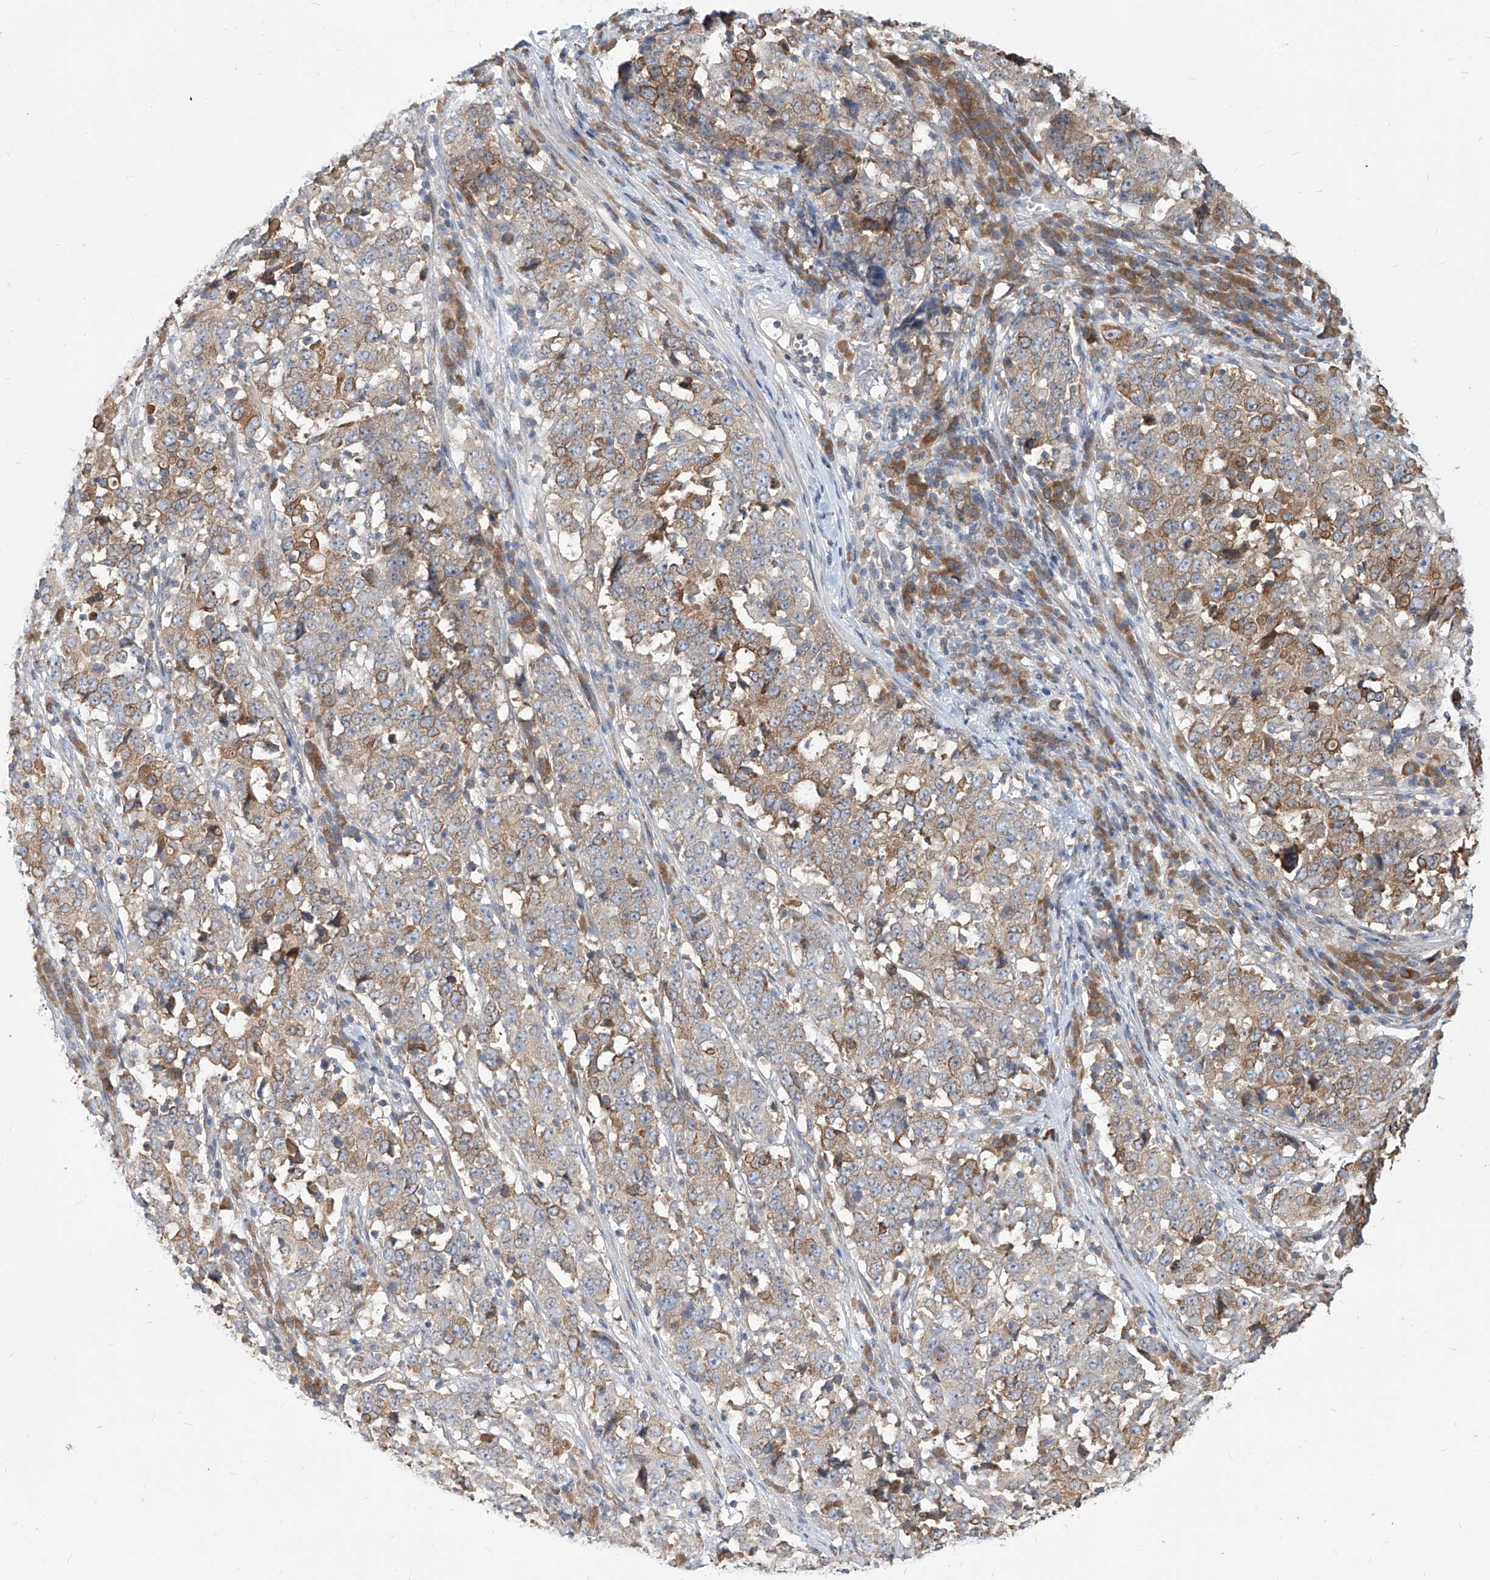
{"staining": {"intensity": "moderate", "quantity": "25%-75%", "location": "cytoplasmic/membranous"}, "tissue": "stomach cancer", "cell_type": "Tumor cells", "image_type": "cancer", "snomed": [{"axis": "morphology", "description": "Adenocarcinoma, NOS"}, {"axis": "topography", "description": "Stomach"}], "caption": "Protein analysis of stomach adenocarcinoma tissue reveals moderate cytoplasmic/membranous expression in about 25%-75% of tumor cells. (Brightfield microscopy of DAB IHC at high magnification).", "gene": "FAM83B", "patient": {"sex": "male", "age": 59}}